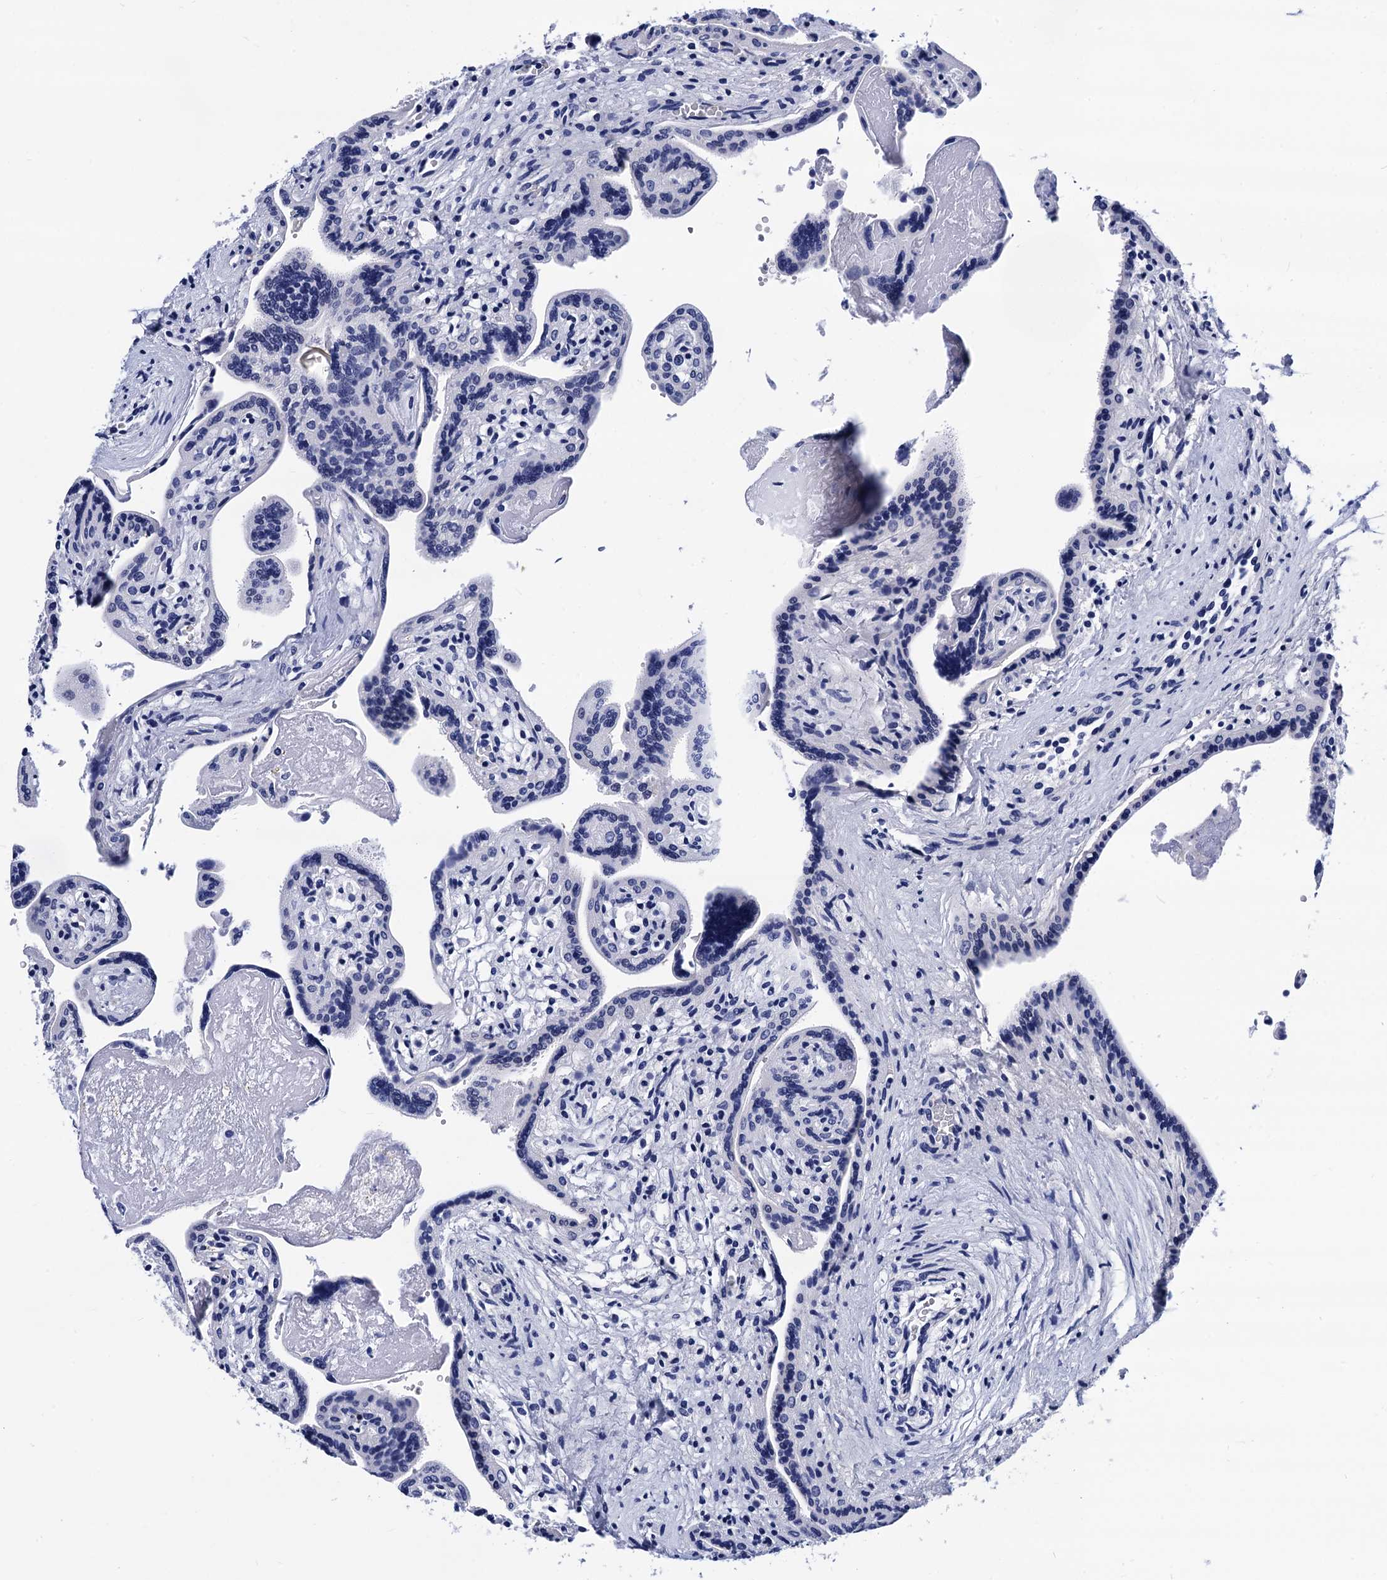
{"staining": {"intensity": "negative", "quantity": "none", "location": "none"}, "tissue": "placenta", "cell_type": "Decidual cells", "image_type": "normal", "snomed": [{"axis": "morphology", "description": "Normal tissue, NOS"}, {"axis": "topography", "description": "Placenta"}], "caption": "Immunohistochemistry (IHC) of normal placenta displays no positivity in decidual cells. (DAB IHC visualized using brightfield microscopy, high magnification).", "gene": "MYBPC3", "patient": {"sex": "female", "age": 37}}